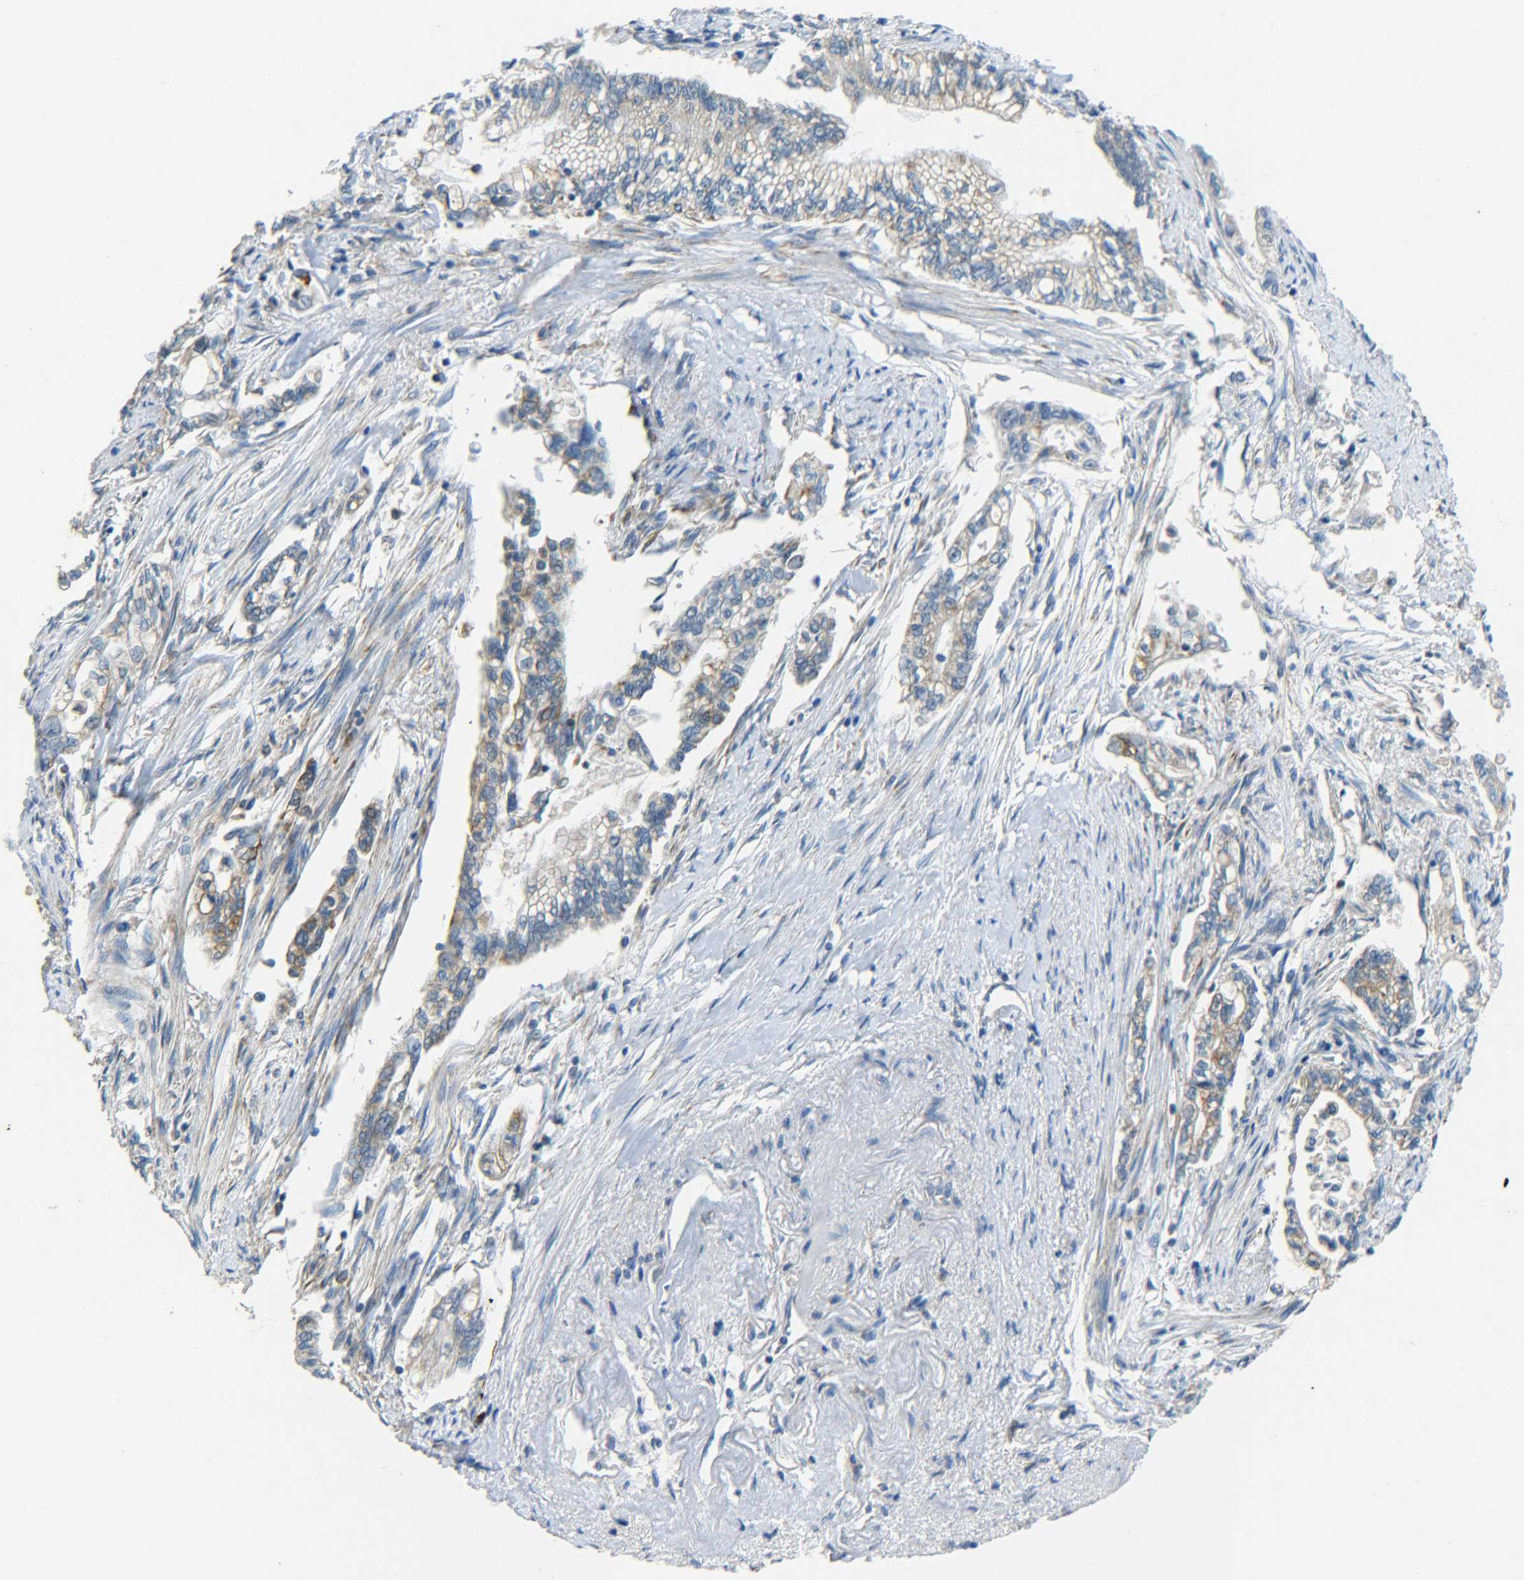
{"staining": {"intensity": "weak", "quantity": ">75%", "location": "cytoplasmic/membranous"}, "tissue": "pancreatic cancer", "cell_type": "Tumor cells", "image_type": "cancer", "snomed": [{"axis": "morphology", "description": "Normal tissue, NOS"}, {"axis": "topography", "description": "Pancreas"}], "caption": "Pancreatic cancer tissue exhibits weak cytoplasmic/membranous staining in approximately >75% of tumor cells (Brightfield microscopy of DAB IHC at high magnification).", "gene": "CYB5R1", "patient": {"sex": "male", "age": 42}}